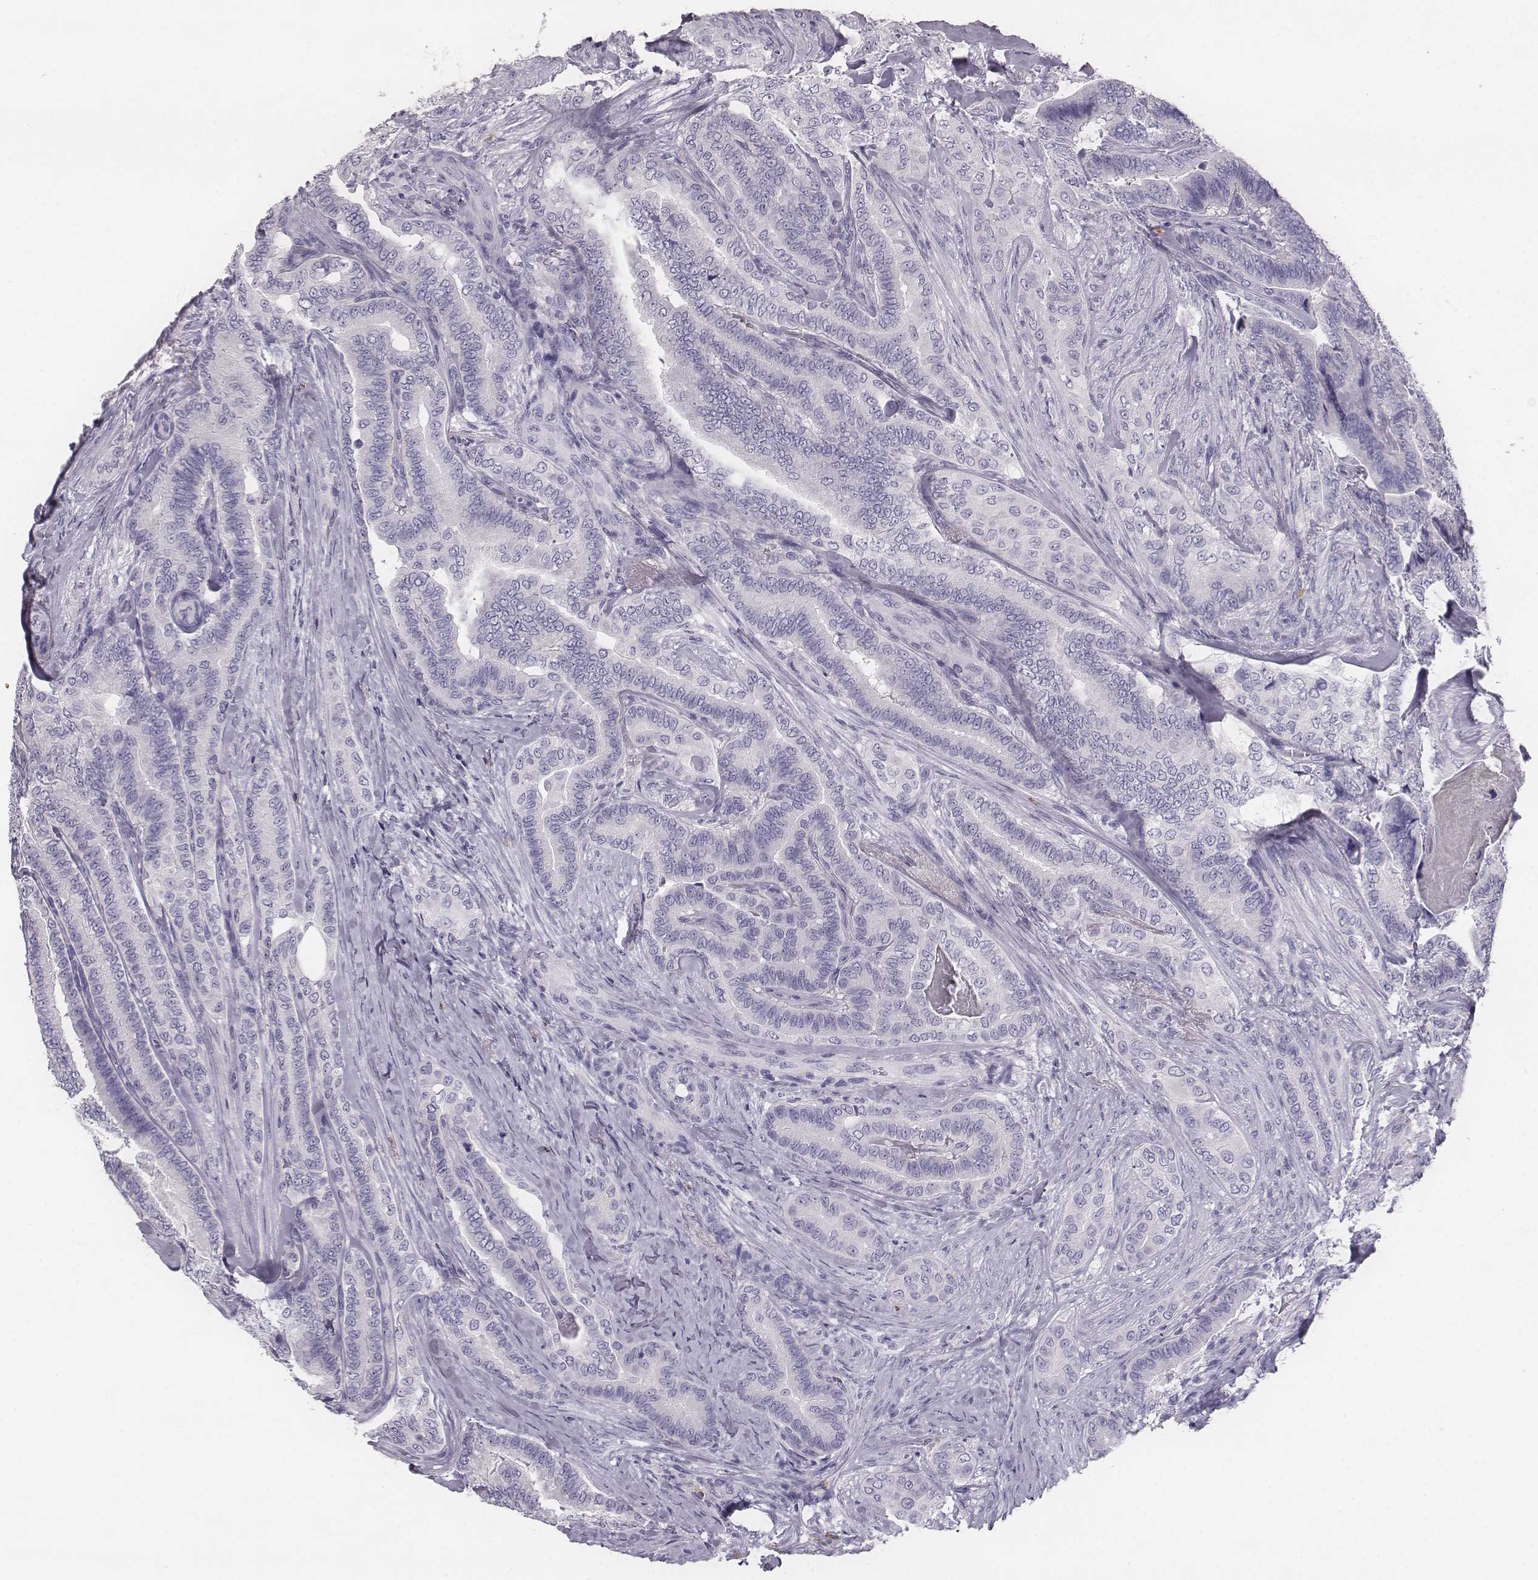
{"staining": {"intensity": "negative", "quantity": "none", "location": "none"}, "tissue": "thyroid cancer", "cell_type": "Tumor cells", "image_type": "cancer", "snomed": [{"axis": "morphology", "description": "Papillary adenocarcinoma, NOS"}, {"axis": "topography", "description": "Thyroid gland"}], "caption": "This is an immunohistochemistry image of human thyroid papillary adenocarcinoma. There is no positivity in tumor cells.", "gene": "NPTXR", "patient": {"sex": "male", "age": 61}}